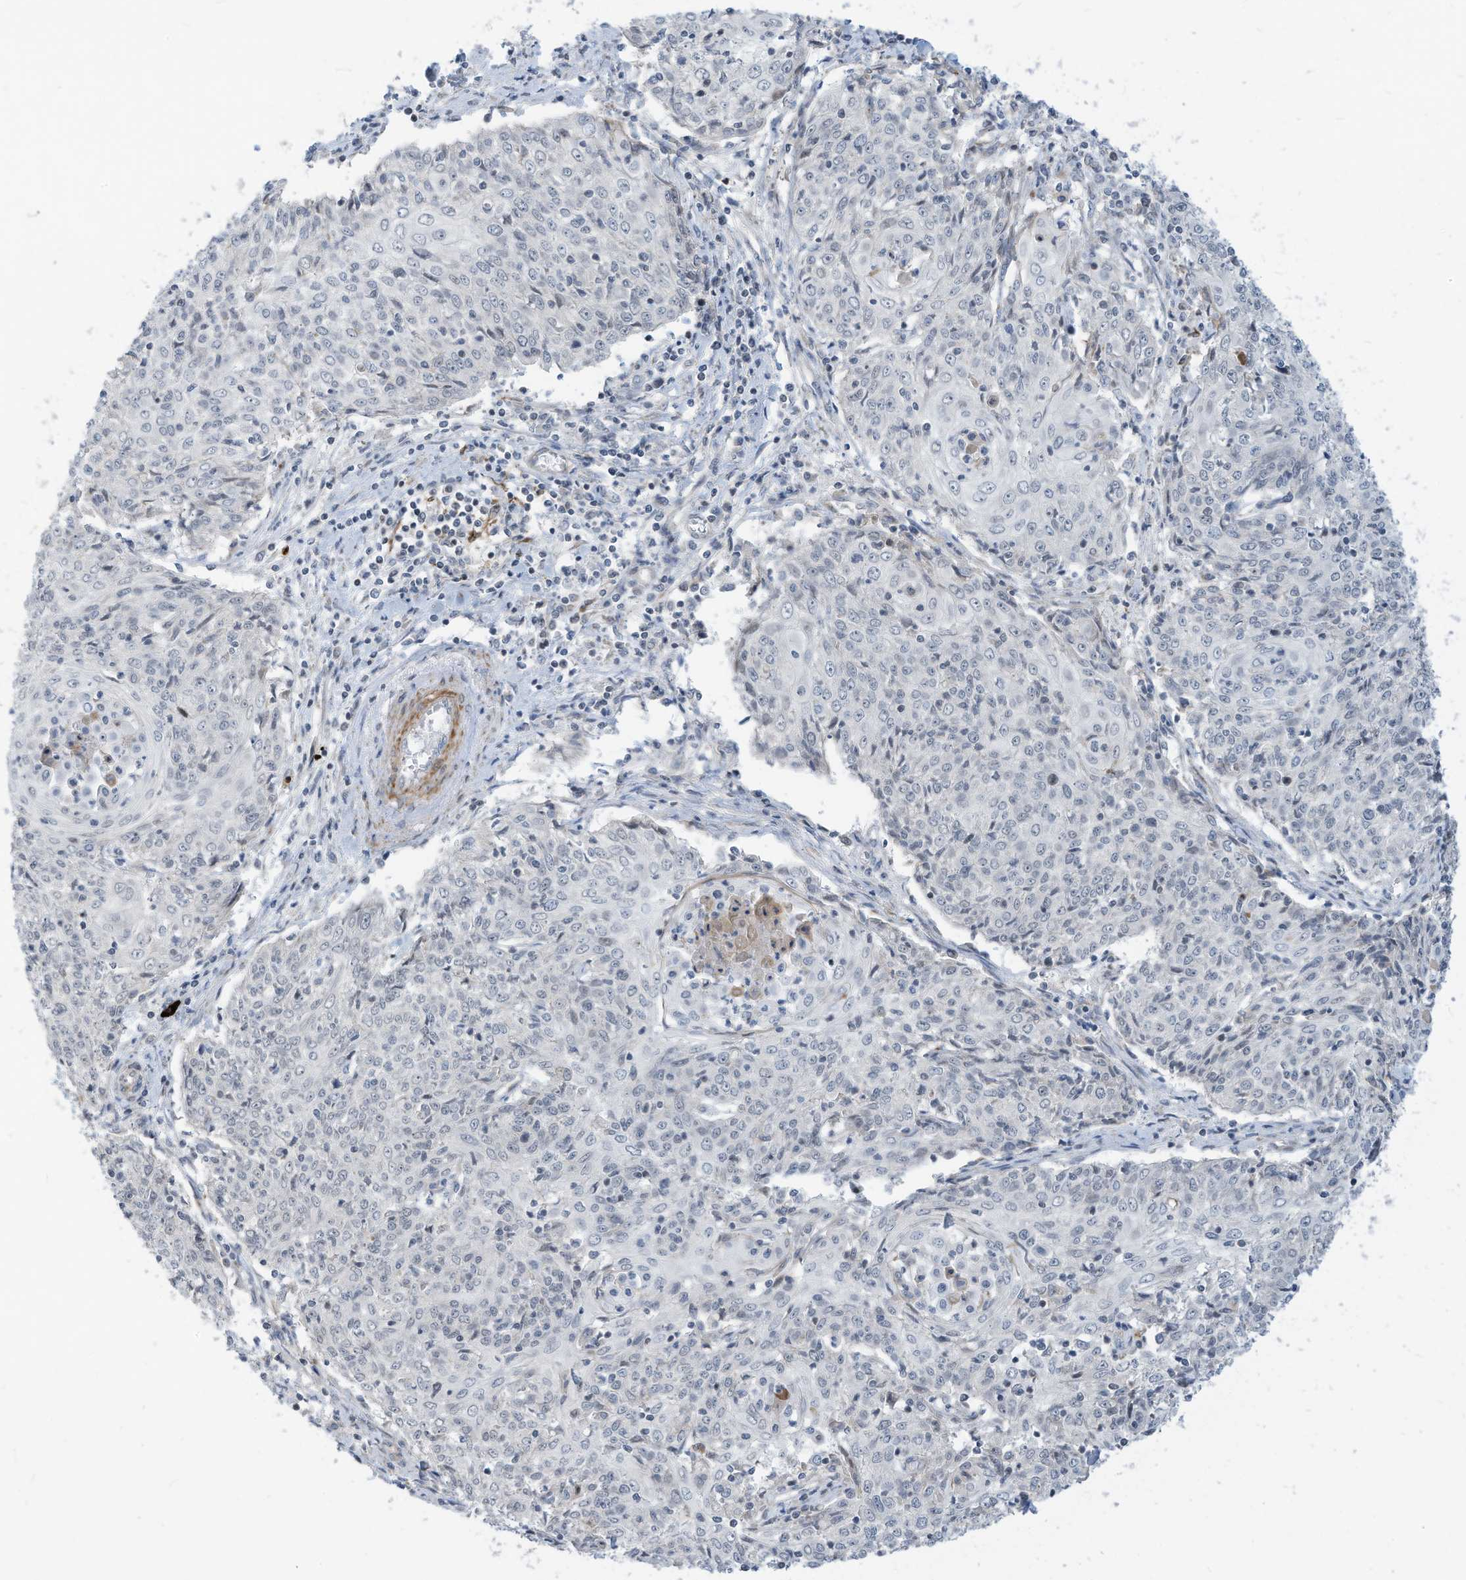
{"staining": {"intensity": "negative", "quantity": "none", "location": "none"}, "tissue": "cervical cancer", "cell_type": "Tumor cells", "image_type": "cancer", "snomed": [{"axis": "morphology", "description": "Squamous cell carcinoma, NOS"}, {"axis": "topography", "description": "Cervix"}], "caption": "Immunohistochemistry image of neoplastic tissue: human cervical cancer (squamous cell carcinoma) stained with DAB (3,3'-diaminobenzidine) demonstrates no significant protein positivity in tumor cells.", "gene": "GPATCH3", "patient": {"sex": "female", "age": 48}}